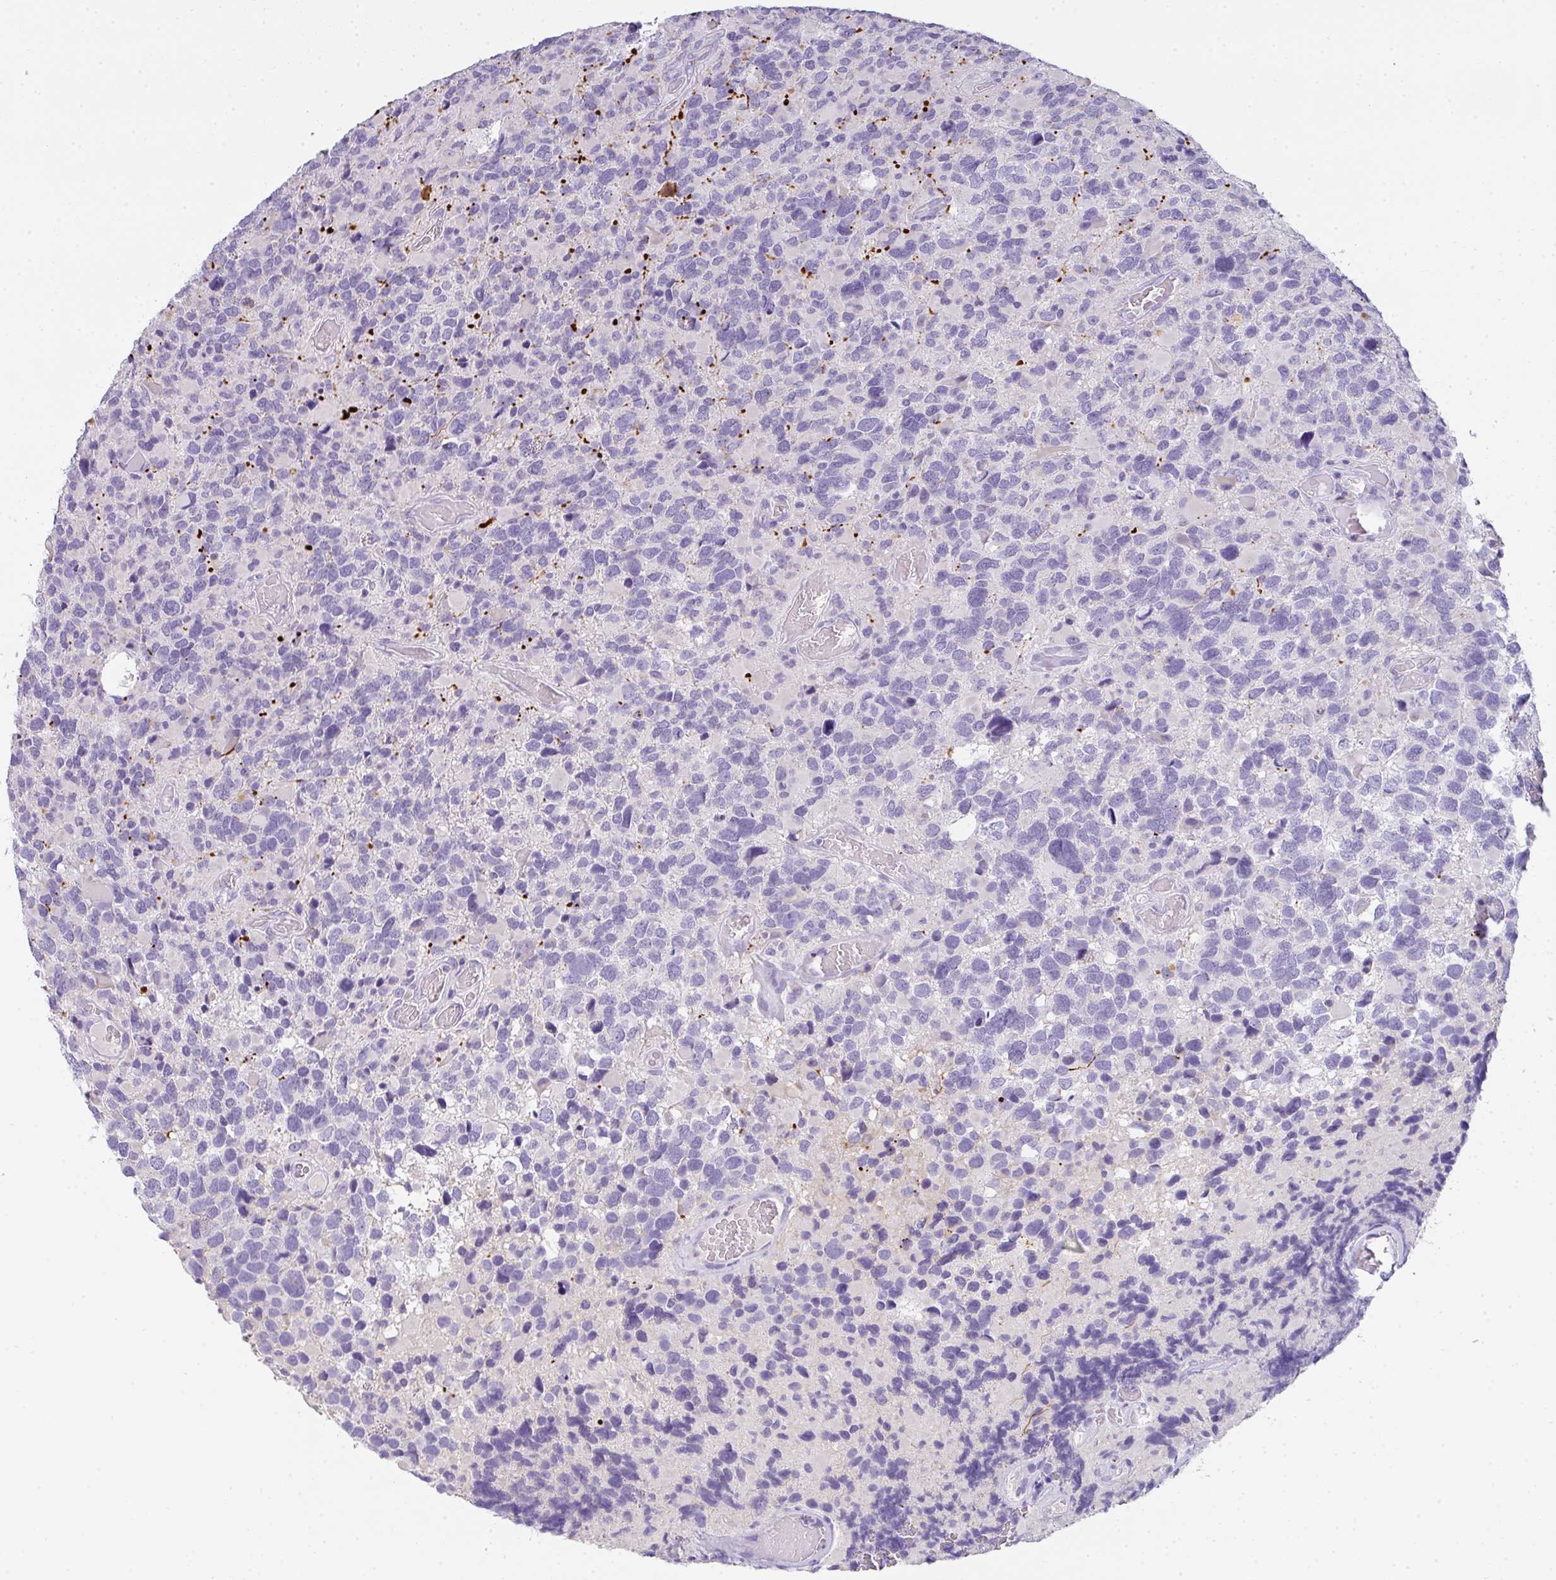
{"staining": {"intensity": "negative", "quantity": "none", "location": "none"}, "tissue": "glioma", "cell_type": "Tumor cells", "image_type": "cancer", "snomed": [{"axis": "morphology", "description": "Glioma, malignant, High grade"}, {"axis": "topography", "description": "Brain"}], "caption": "High power microscopy histopathology image of an IHC photomicrograph of glioma, revealing no significant staining in tumor cells.", "gene": "COX7B", "patient": {"sex": "female", "age": 40}}